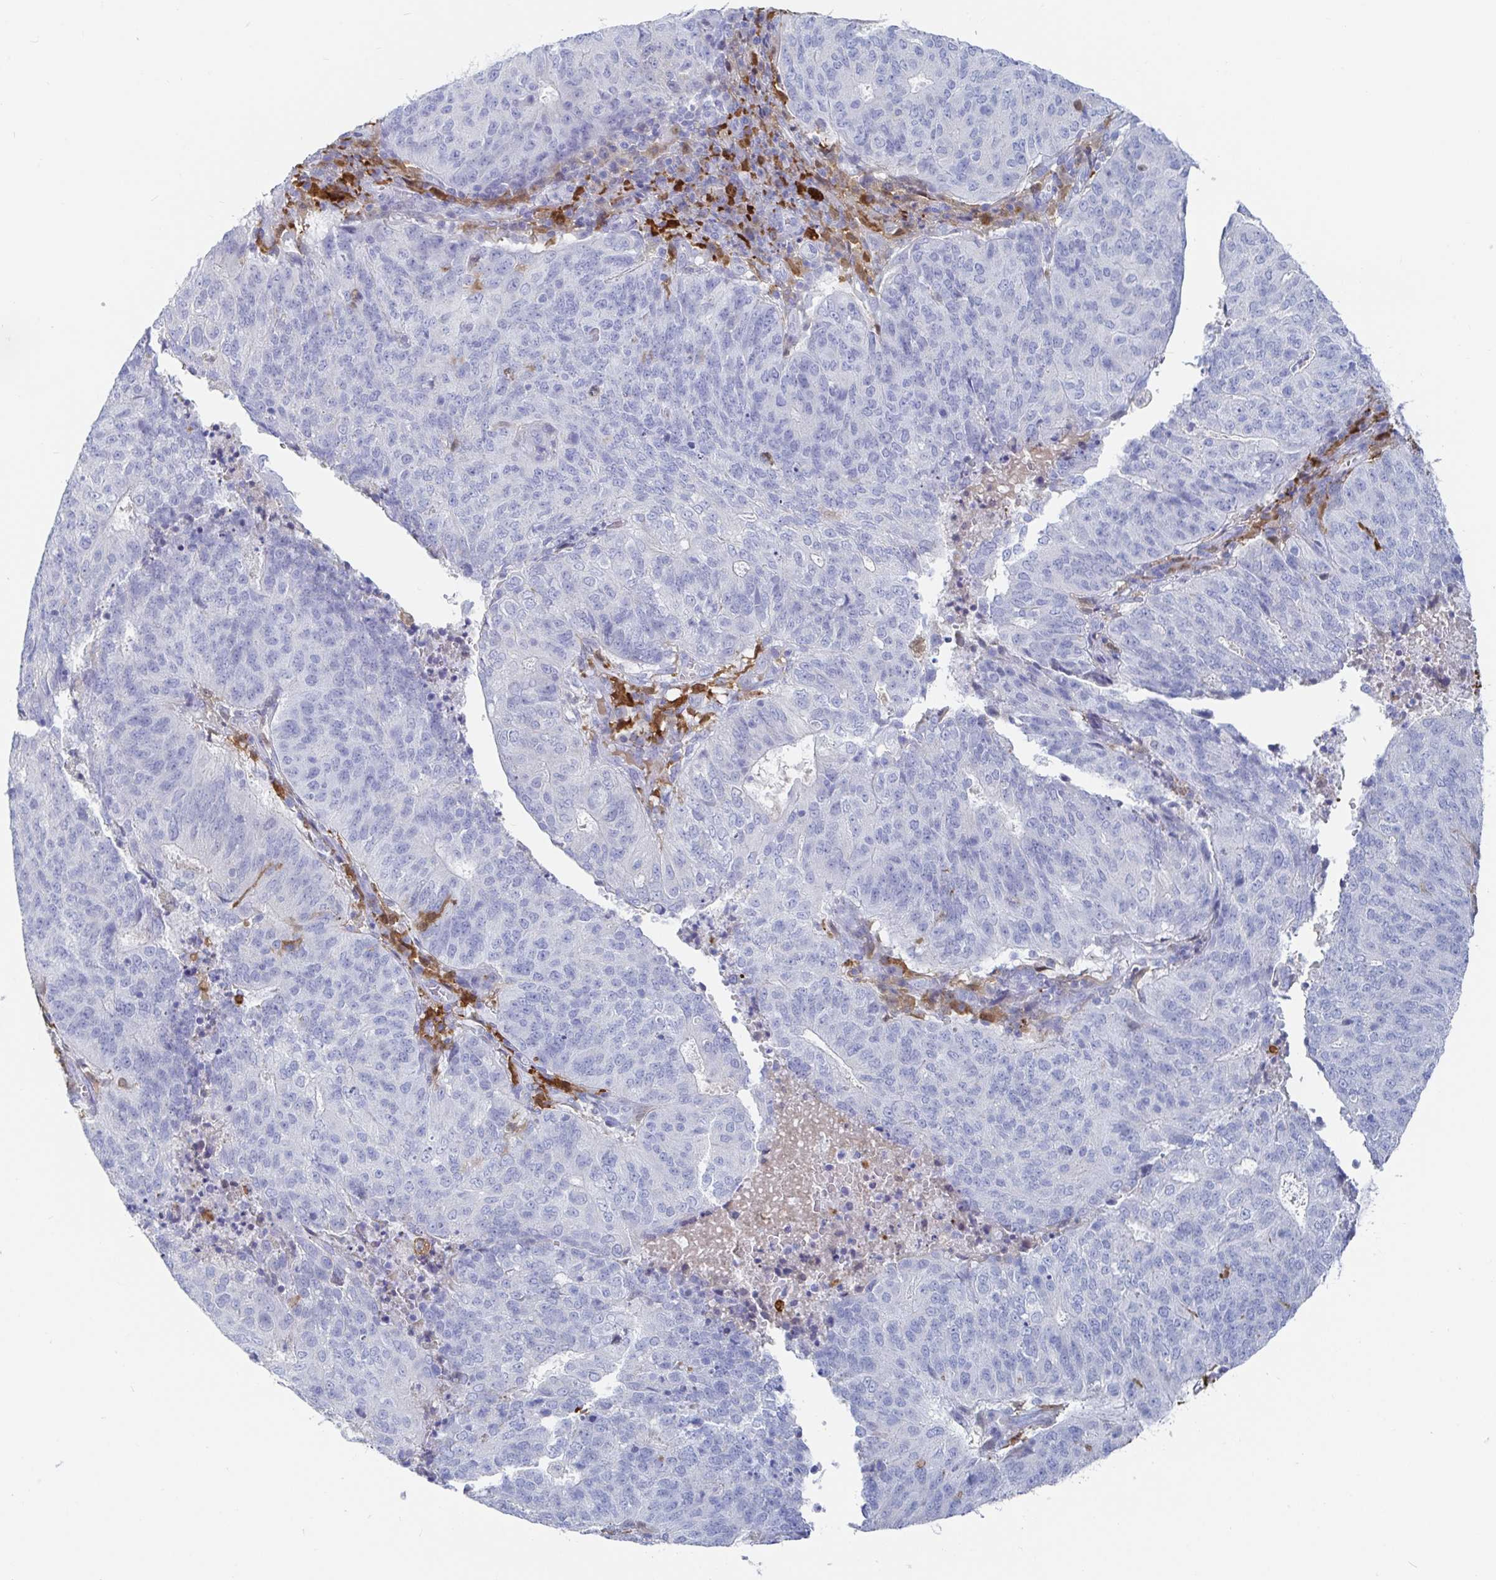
{"staining": {"intensity": "negative", "quantity": "none", "location": "none"}, "tissue": "endometrial cancer", "cell_type": "Tumor cells", "image_type": "cancer", "snomed": [{"axis": "morphology", "description": "Adenocarcinoma, NOS"}, {"axis": "topography", "description": "Endometrium"}], "caption": "A high-resolution image shows immunohistochemistry (IHC) staining of endometrial adenocarcinoma, which demonstrates no significant staining in tumor cells. The staining was performed using DAB to visualize the protein expression in brown, while the nuclei were stained in blue with hematoxylin (Magnification: 20x).", "gene": "OR2A4", "patient": {"sex": "female", "age": 82}}